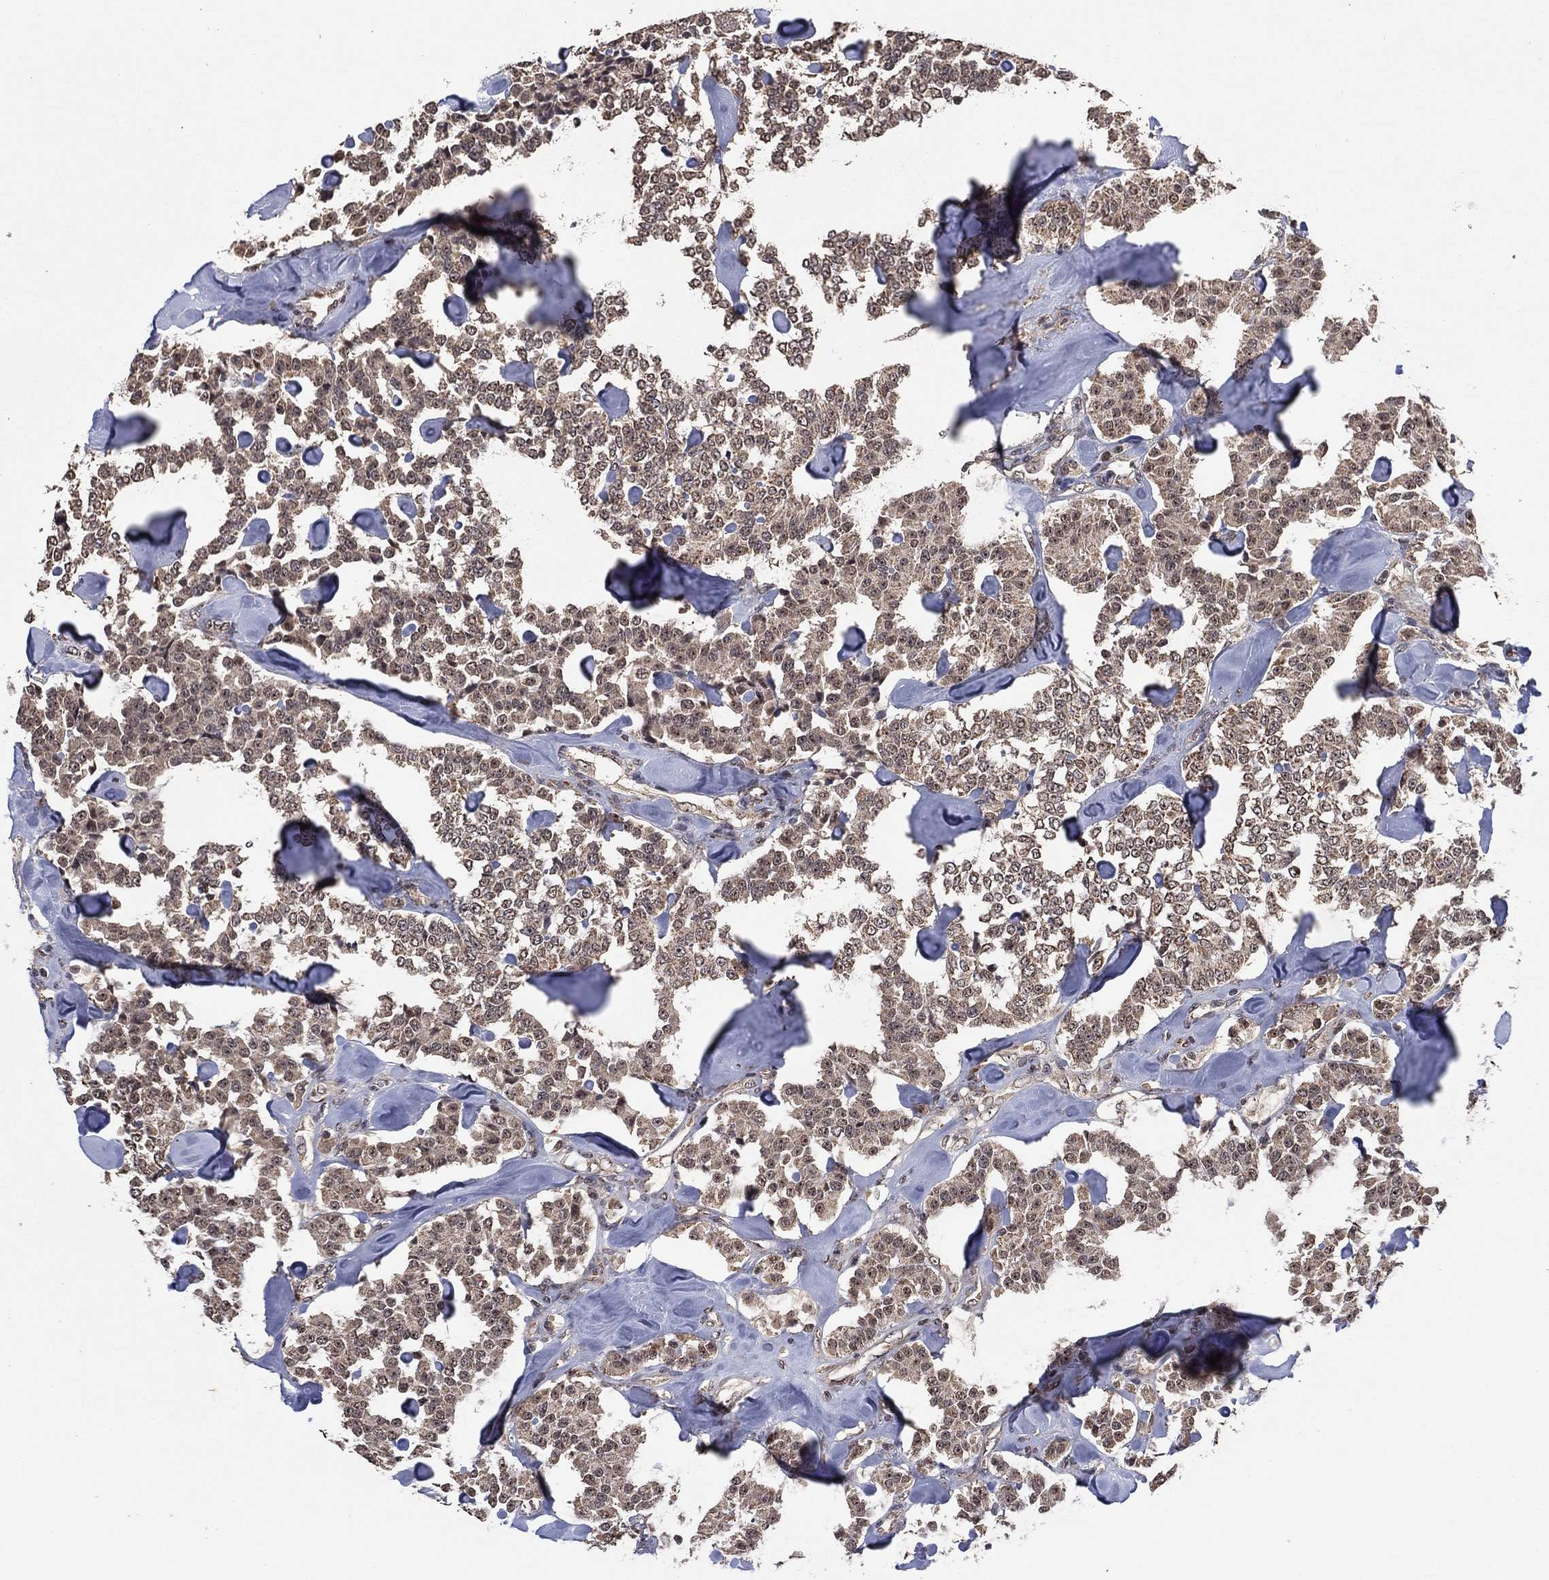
{"staining": {"intensity": "weak", "quantity": "<25%", "location": "nuclear"}, "tissue": "carcinoid", "cell_type": "Tumor cells", "image_type": "cancer", "snomed": [{"axis": "morphology", "description": "Carcinoid, malignant, NOS"}, {"axis": "topography", "description": "Pancreas"}], "caption": "Immunohistochemical staining of carcinoid shows no significant expression in tumor cells. The staining is performed using DAB brown chromogen with nuclei counter-stained in using hematoxylin.", "gene": "NELFCD", "patient": {"sex": "male", "age": 41}}